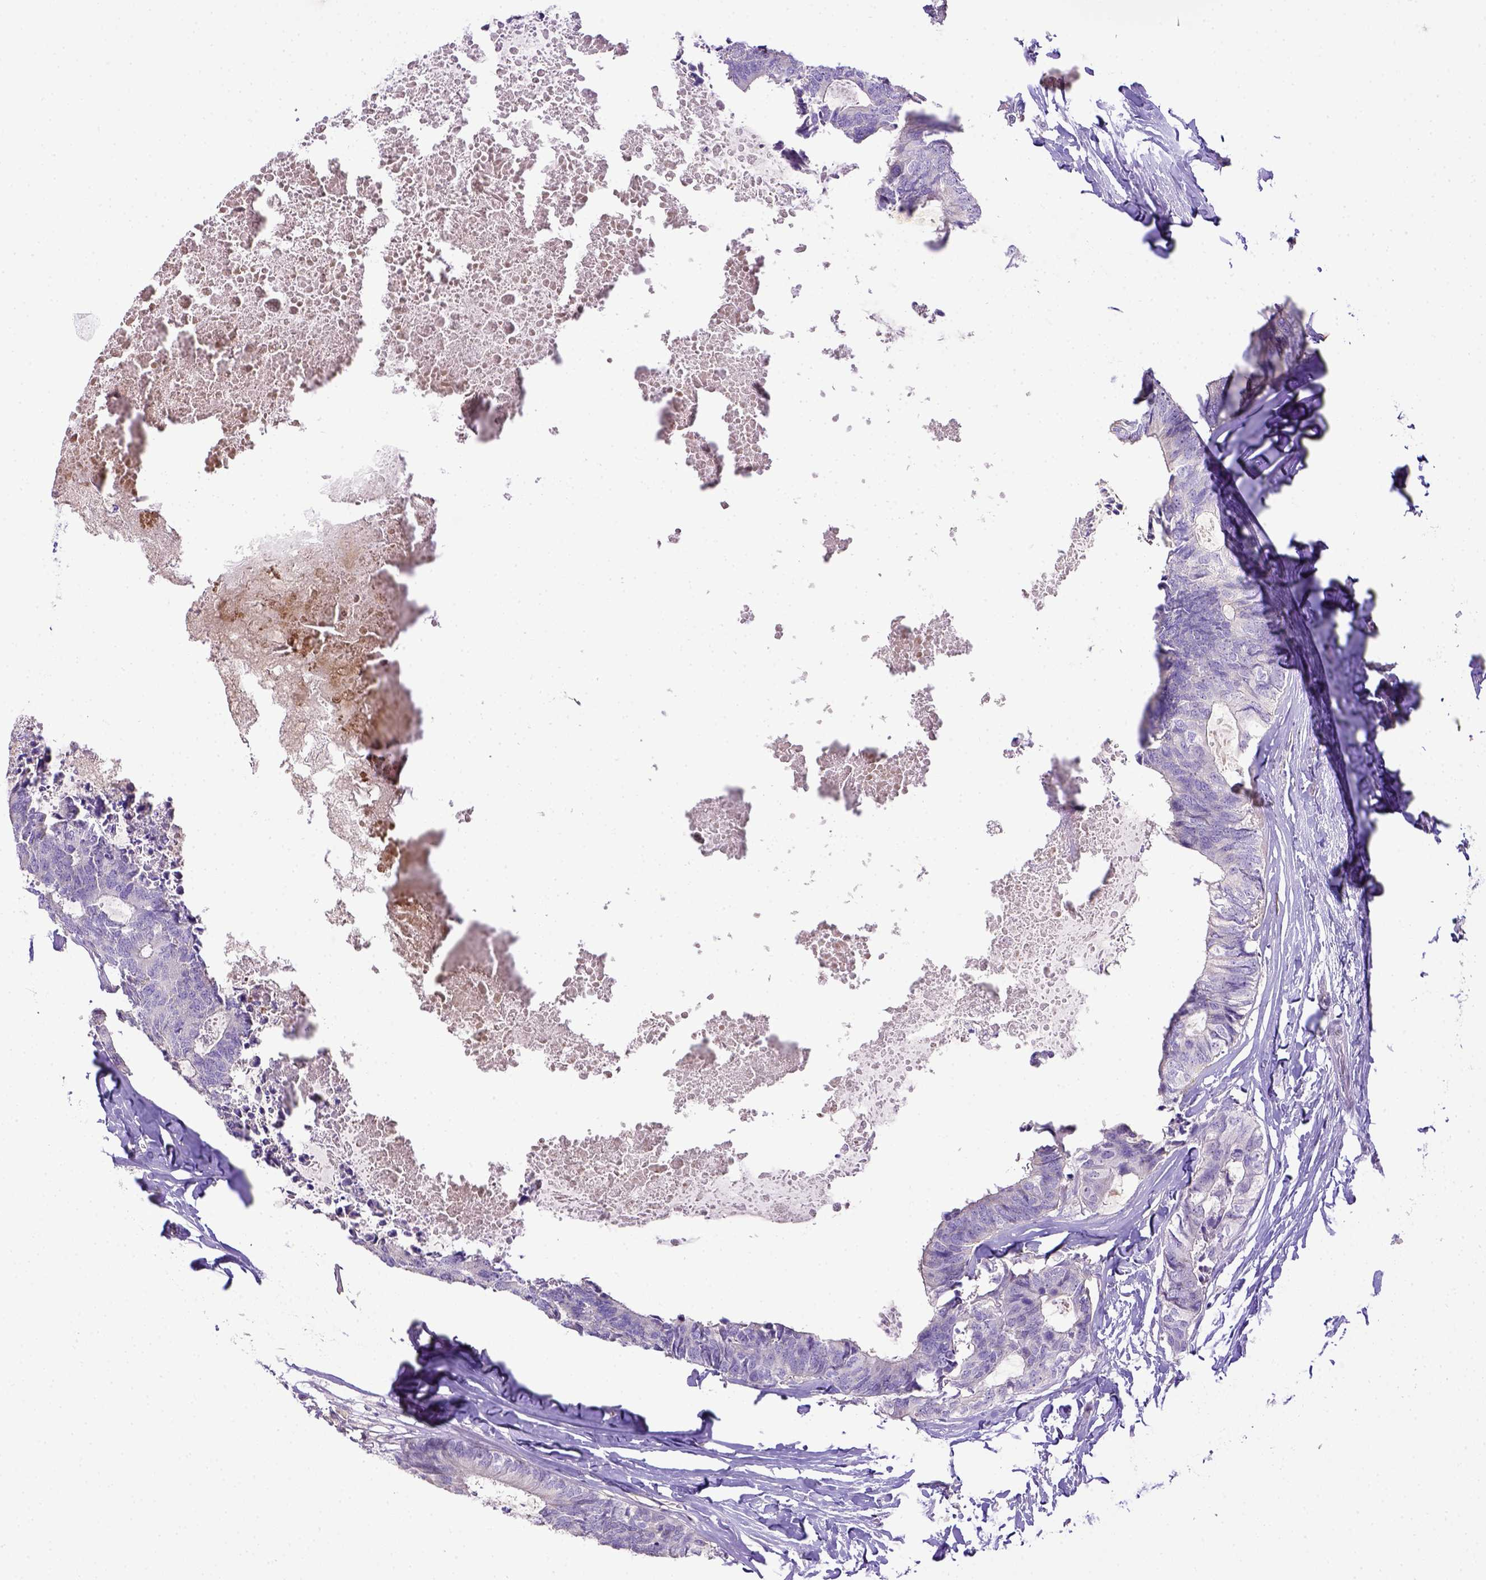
{"staining": {"intensity": "negative", "quantity": "none", "location": "none"}, "tissue": "colorectal cancer", "cell_type": "Tumor cells", "image_type": "cancer", "snomed": [{"axis": "morphology", "description": "Adenocarcinoma, NOS"}, {"axis": "topography", "description": "Colon"}, {"axis": "topography", "description": "Rectum"}], "caption": "This histopathology image is of adenocarcinoma (colorectal) stained with immunohistochemistry to label a protein in brown with the nuclei are counter-stained blue. There is no positivity in tumor cells. (DAB (3,3'-diaminobenzidine) immunohistochemistry (IHC) visualized using brightfield microscopy, high magnification).", "gene": "CD40", "patient": {"sex": "male", "age": 57}}